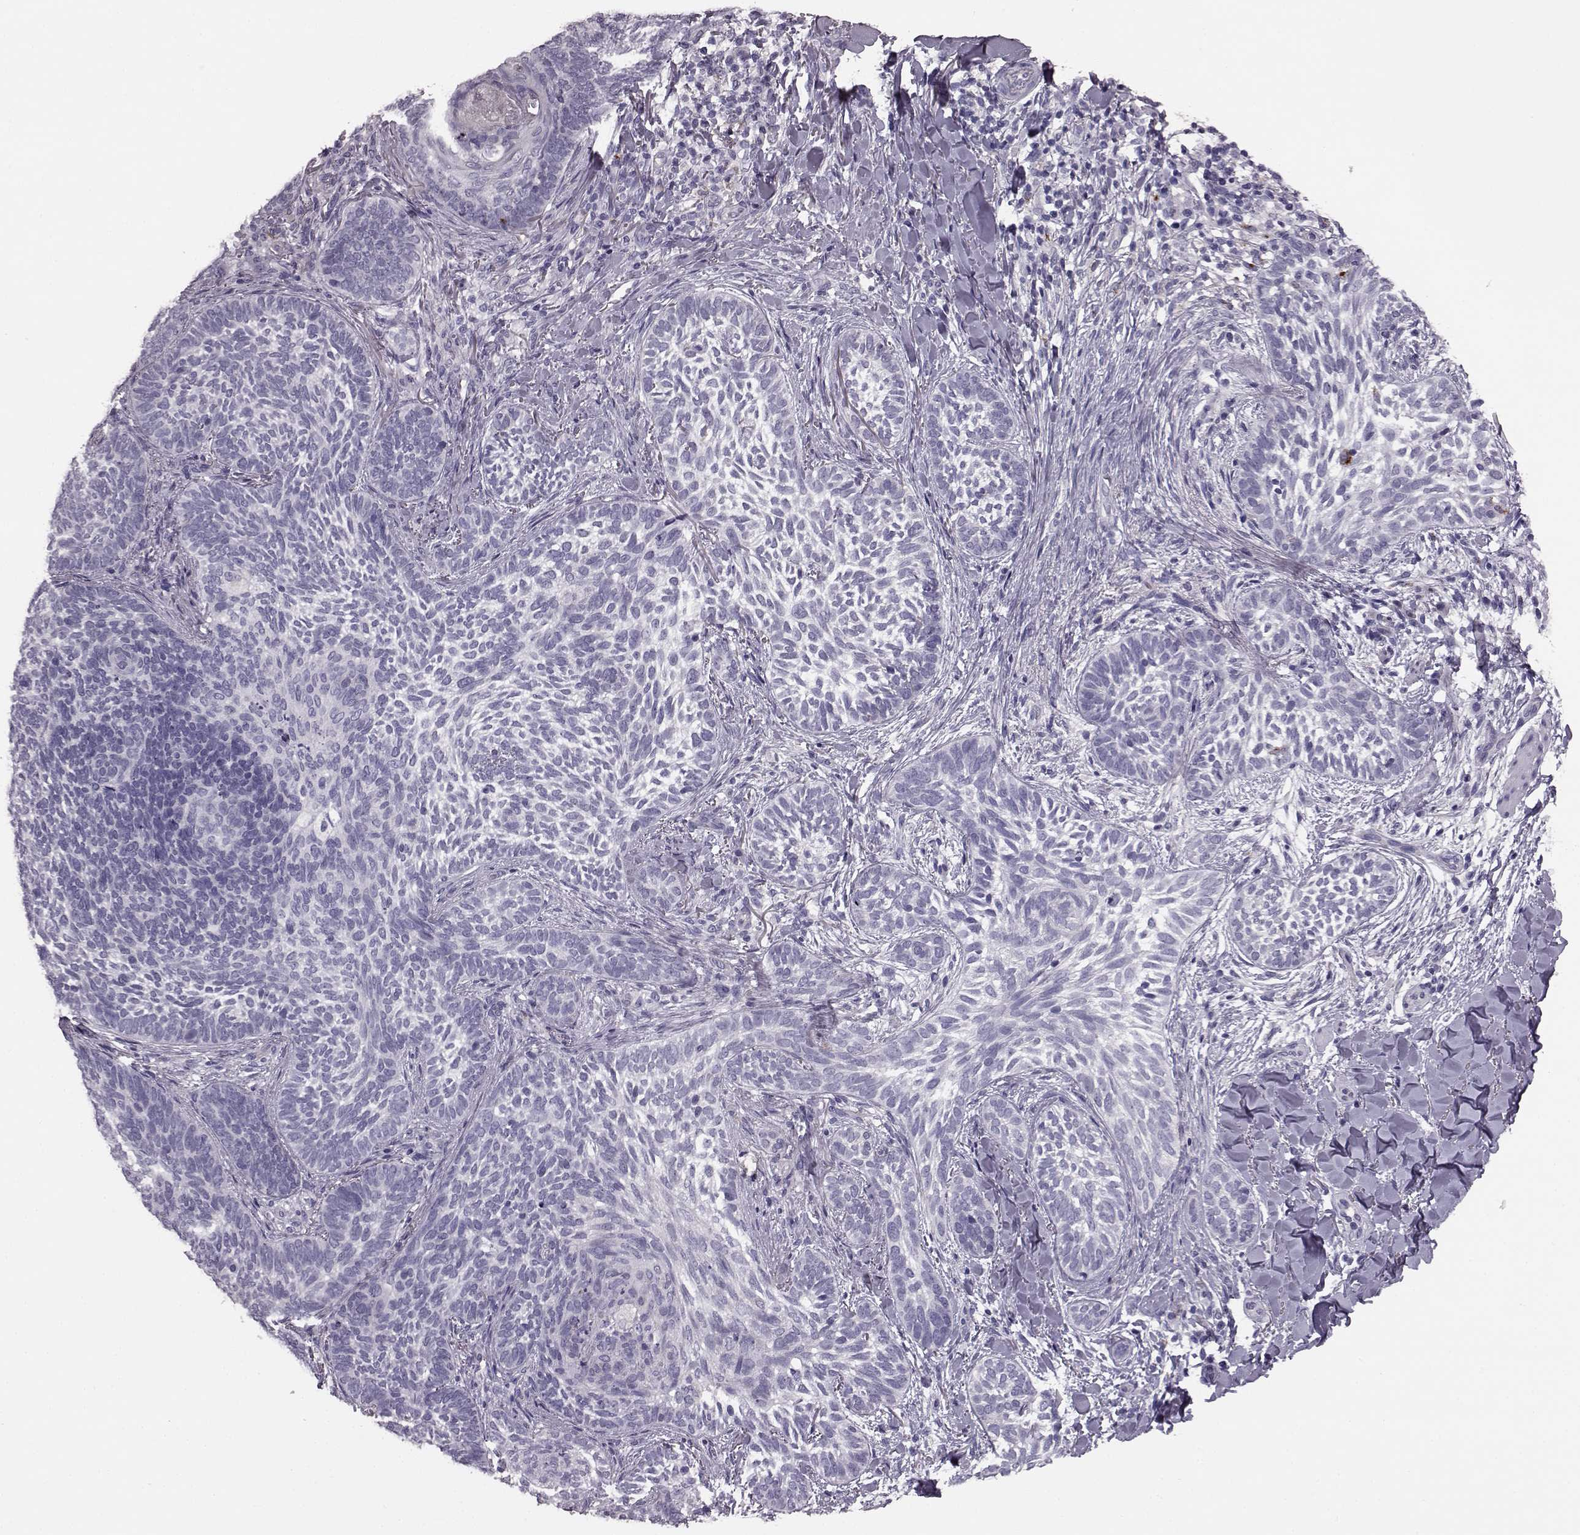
{"staining": {"intensity": "negative", "quantity": "none", "location": "none"}, "tissue": "skin cancer", "cell_type": "Tumor cells", "image_type": "cancer", "snomed": [{"axis": "morphology", "description": "Normal tissue, NOS"}, {"axis": "morphology", "description": "Basal cell carcinoma"}, {"axis": "topography", "description": "Skin"}], "caption": "This is an immunohistochemistry (IHC) image of human skin basal cell carcinoma. There is no expression in tumor cells.", "gene": "SNTG1", "patient": {"sex": "male", "age": 46}}